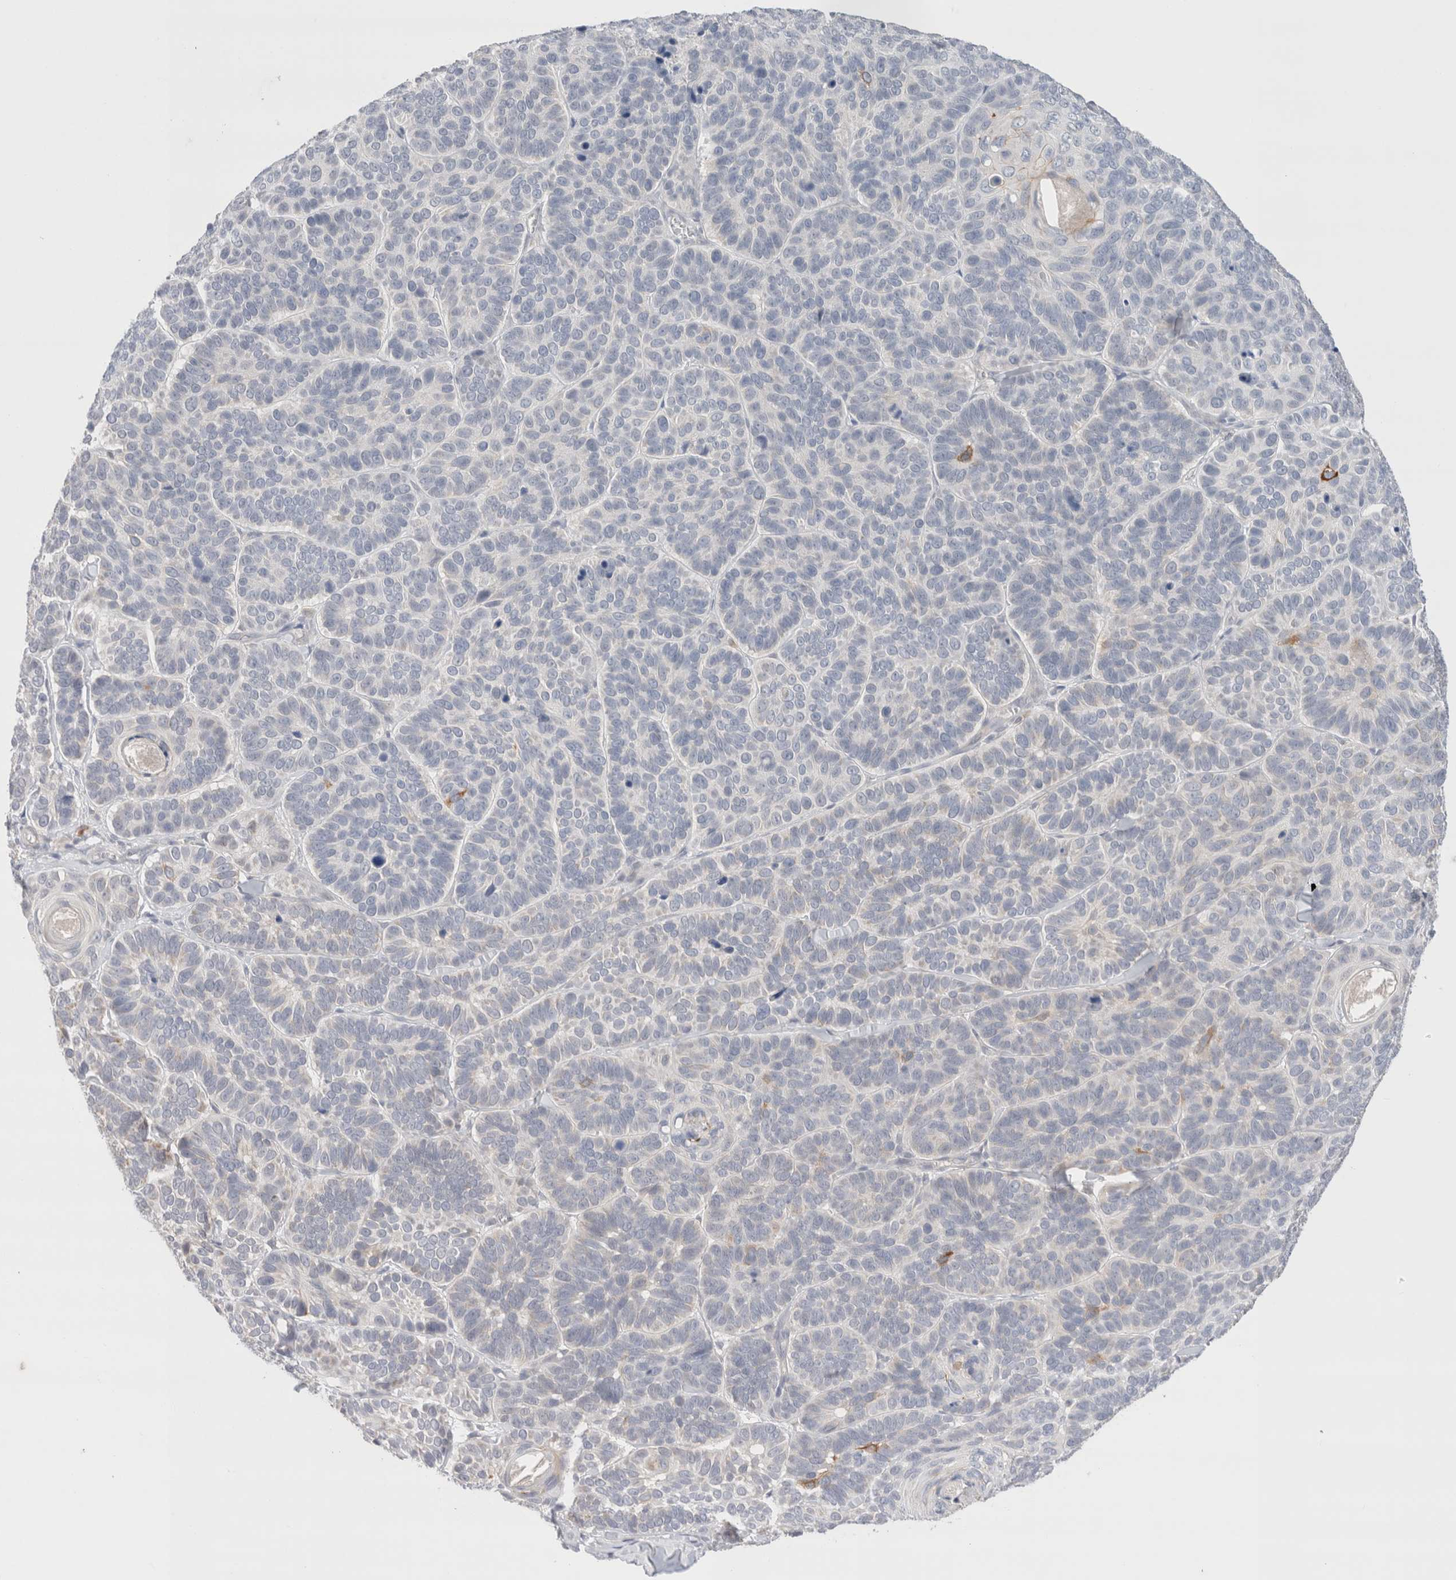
{"staining": {"intensity": "negative", "quantity": "none", "location": "none"}, "tissue": "skin cancer", "cell_type": "Tumor cells", "image_type": "cancer", "snomed": [{"axis": "morphology", "description": "Basal cell carcinoma"}, {"axis": "topography", "description": "Skin"}], "caption": "Immunohistochemistry of human basal cell carcinoma (skin) displays no staining in tumor cells.", "gene": "SPATA20", "patient": {"sex": "male", "age": 62}}